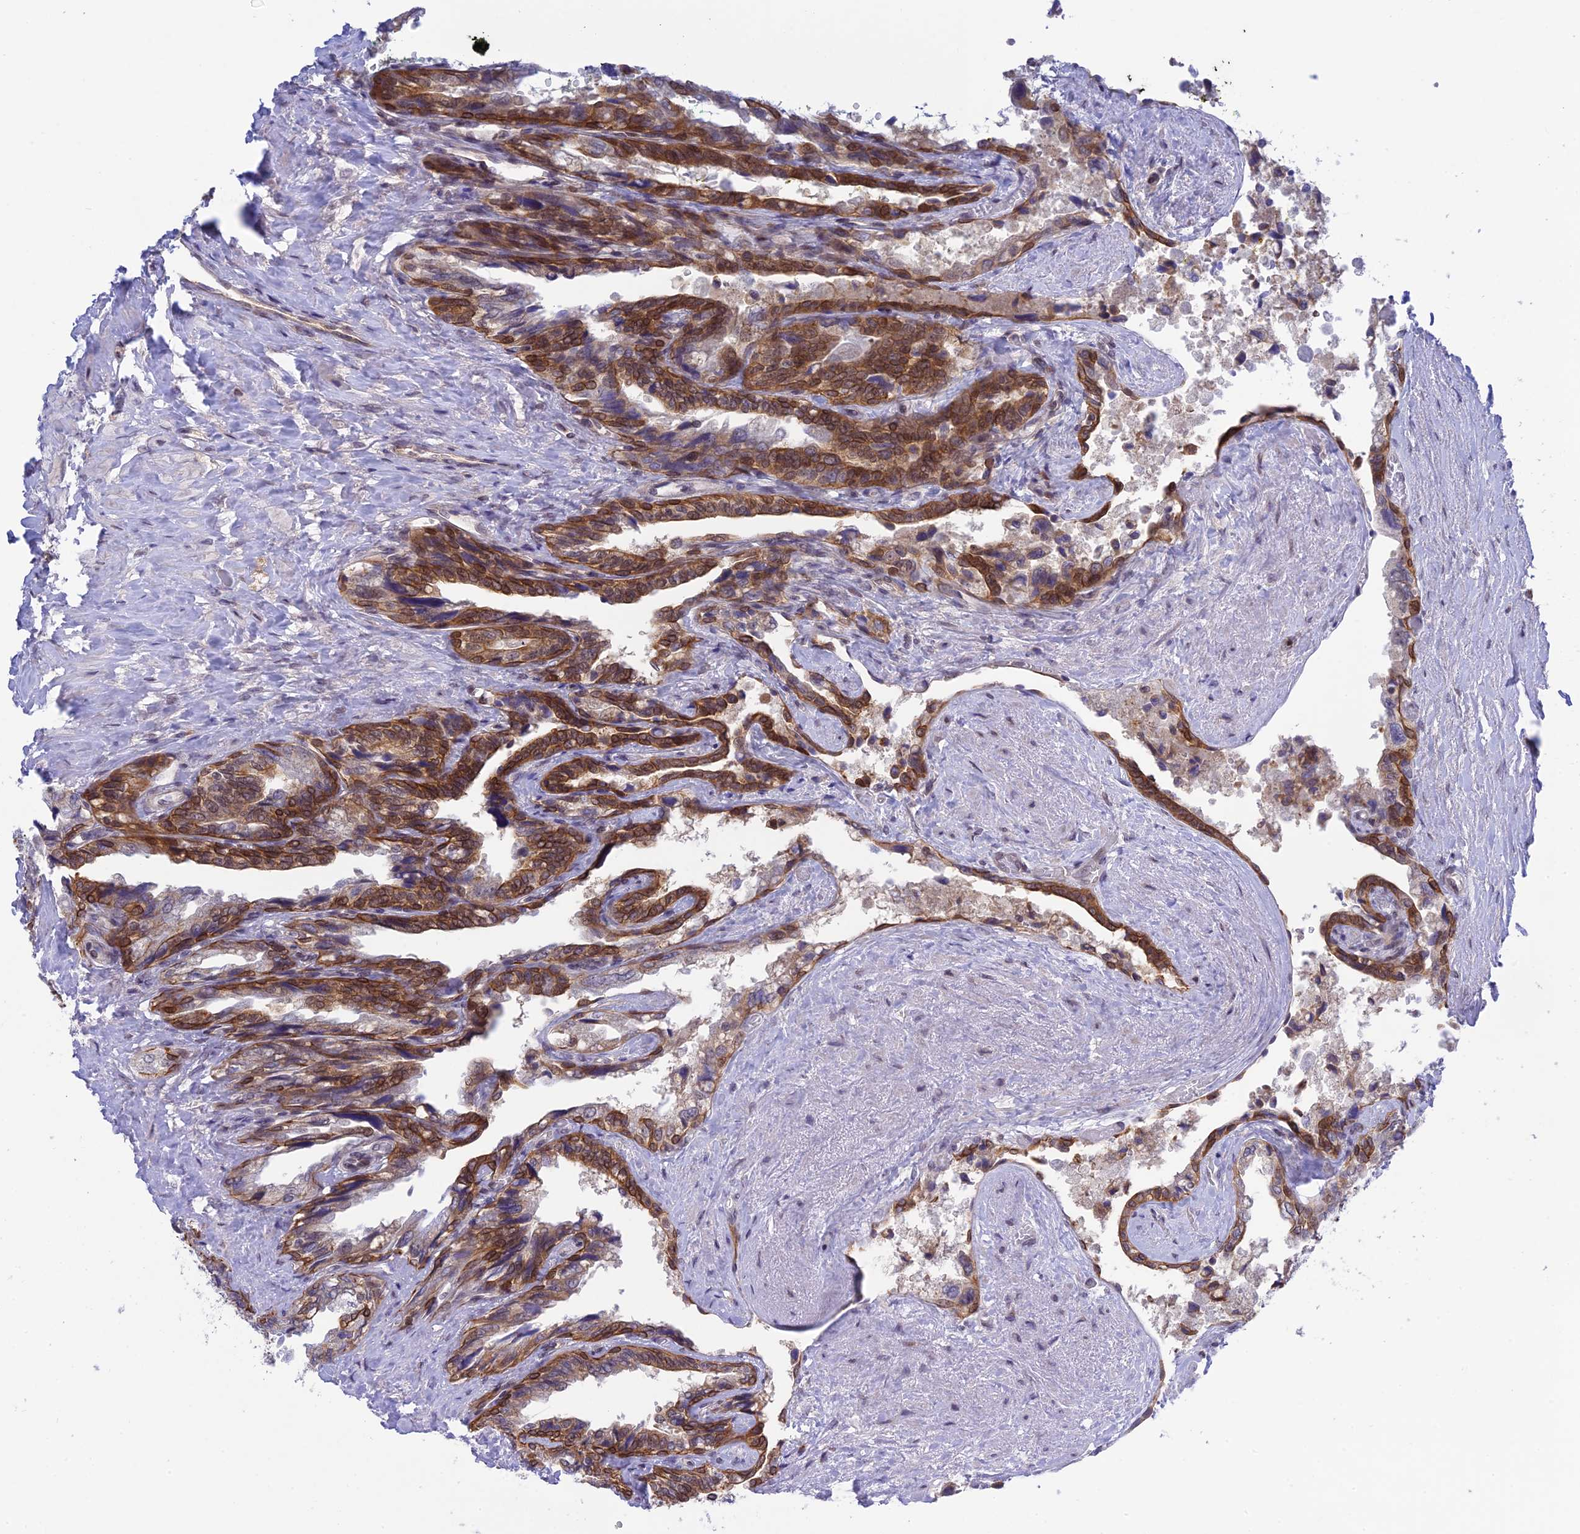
{"staining": {"intensity": "moderate", "quantity": ">75%", "location": "cytoplasmic/membranous,nuclear"}, "tissue": "seminal vesicle", "cell_type": "Glandular cells", "image_type": "normal", "snomed": [{"axis": "morphology", "description": "Normal tissue, NOS"}, {"axis": "topography", "description": "Seminal veicle"}, {"axis": "topography", "description": "Peripheral nerve tissue"}], "caption": "Immunohistochemical staining of normal seminal vesicle exhibits >75% levels of moderate cytoplasmic/membranous,nuclear protein expression in about >75% of glandular cells.", "gene": "TCEA1", "patient": {"sex": "male", "age": 60}}